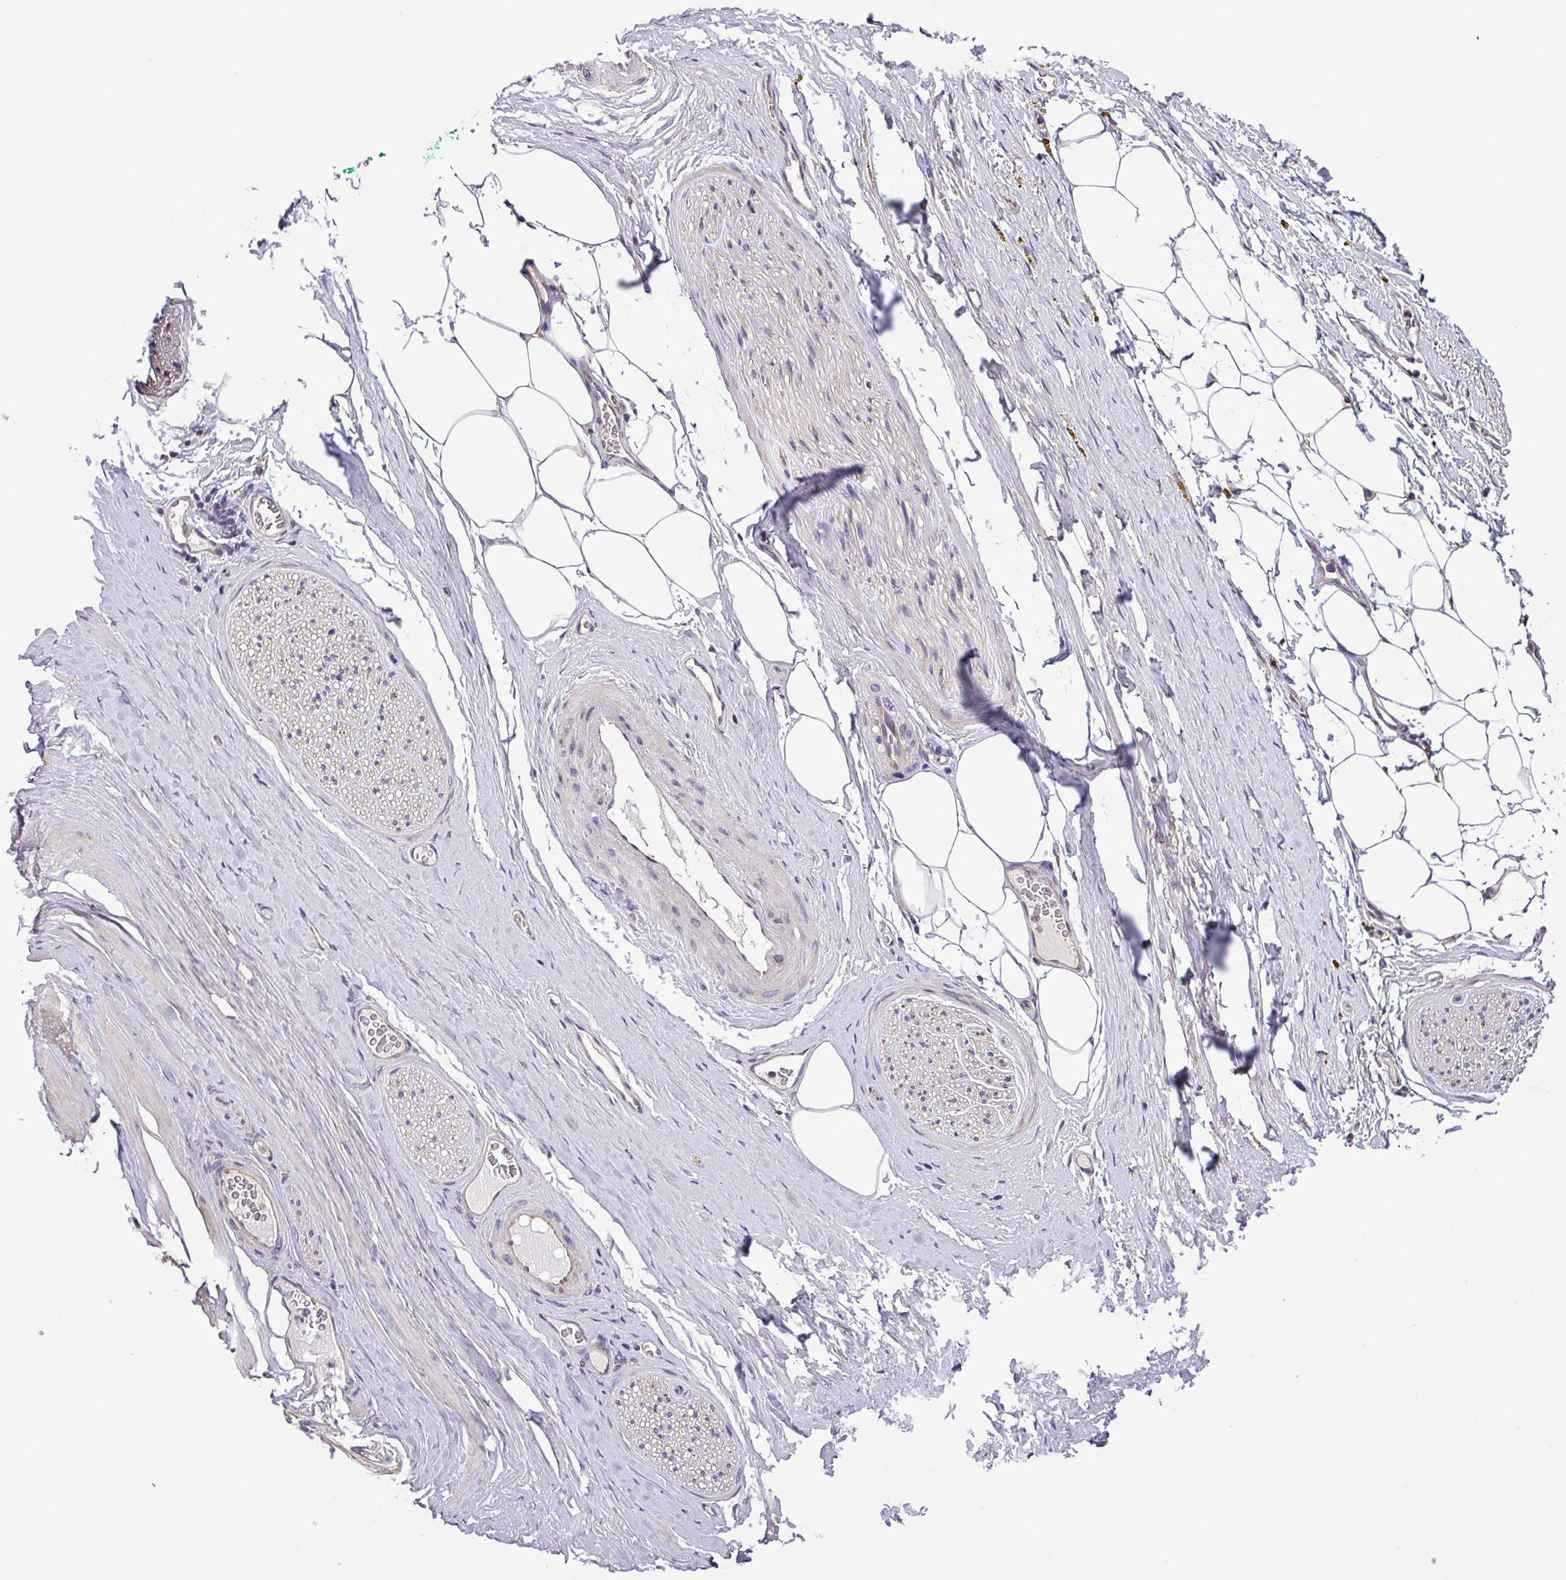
{"staining": {"intensity": "negative", "quantity": "none", "location": "none"}, "tissue": "adipose tissue", "cell_type": "Adipocytes", "image_type": "normal", "snomed": [{"axis": "morphology", "description": "Normal tissue, NOS"}, {"axis": "morphology", "description": "Adenocarcinoma, High grade"}, {"axis": "topography", "description": "Prostate"}, {"axis": "topography", "description": "Peripheral nerve tissue"}], "caption": "Micrograph shows no protein staining in adipocytes of unremarkable adipose tissue.", "gene": "MEGF6", "patient": {"sex": "male", "age": 68}}